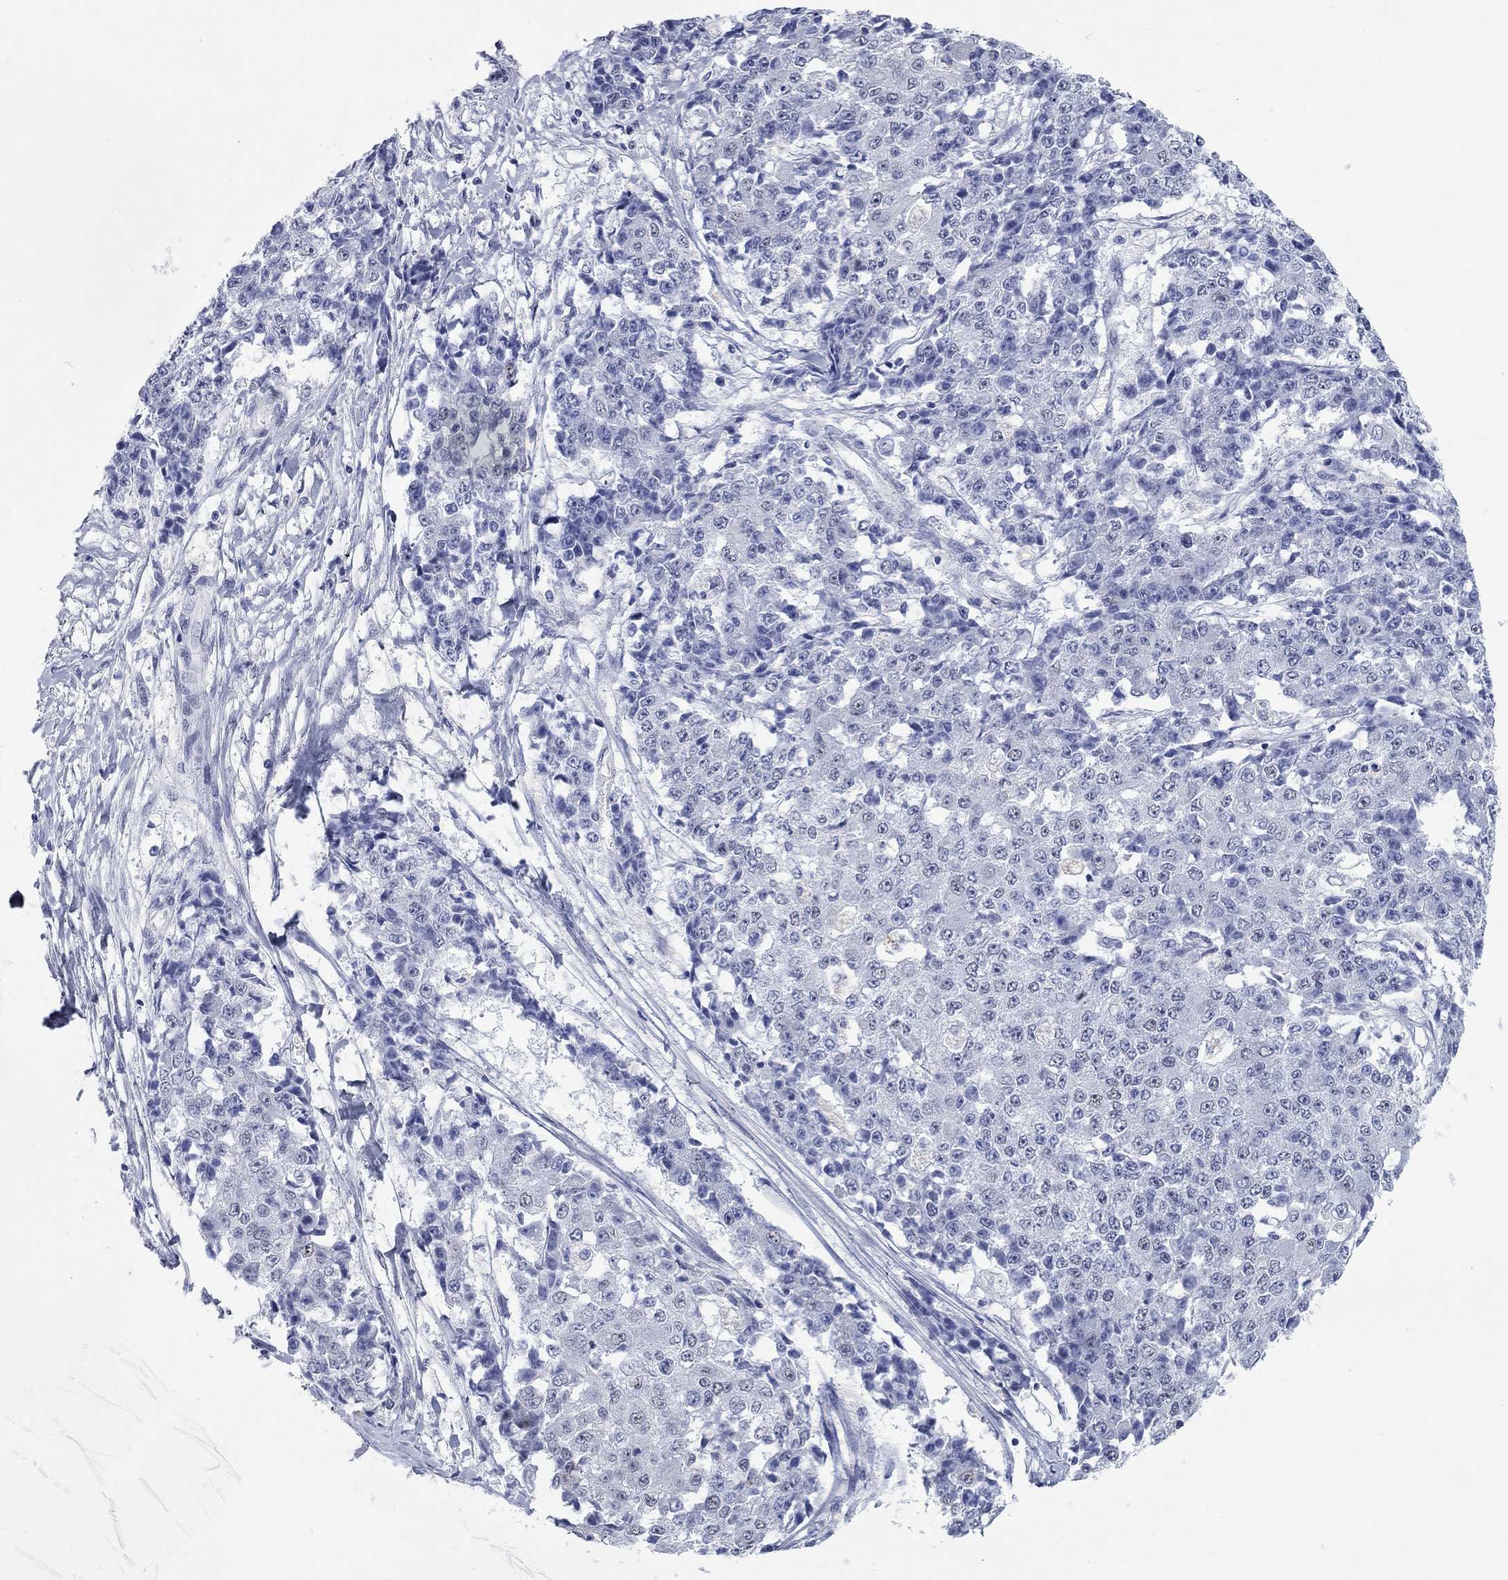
{"staining": {"intensity": "negative", "quantity": "none", "location": "none"}, "tissue": "ovarian cancer", "cell_type": "Tumor cells", "image_type": "cancer", "snomed": [{"axis": "morphology", "description": "Carcinoma, endometroid"}, {"axis": "topography", "description": "Ovary"}], "caption": "There is no significant expression in tumor cells of ovarian endometroid carcinoma.", "gene": "WASF3", "patient": {"sex": "female", "age": 42}}